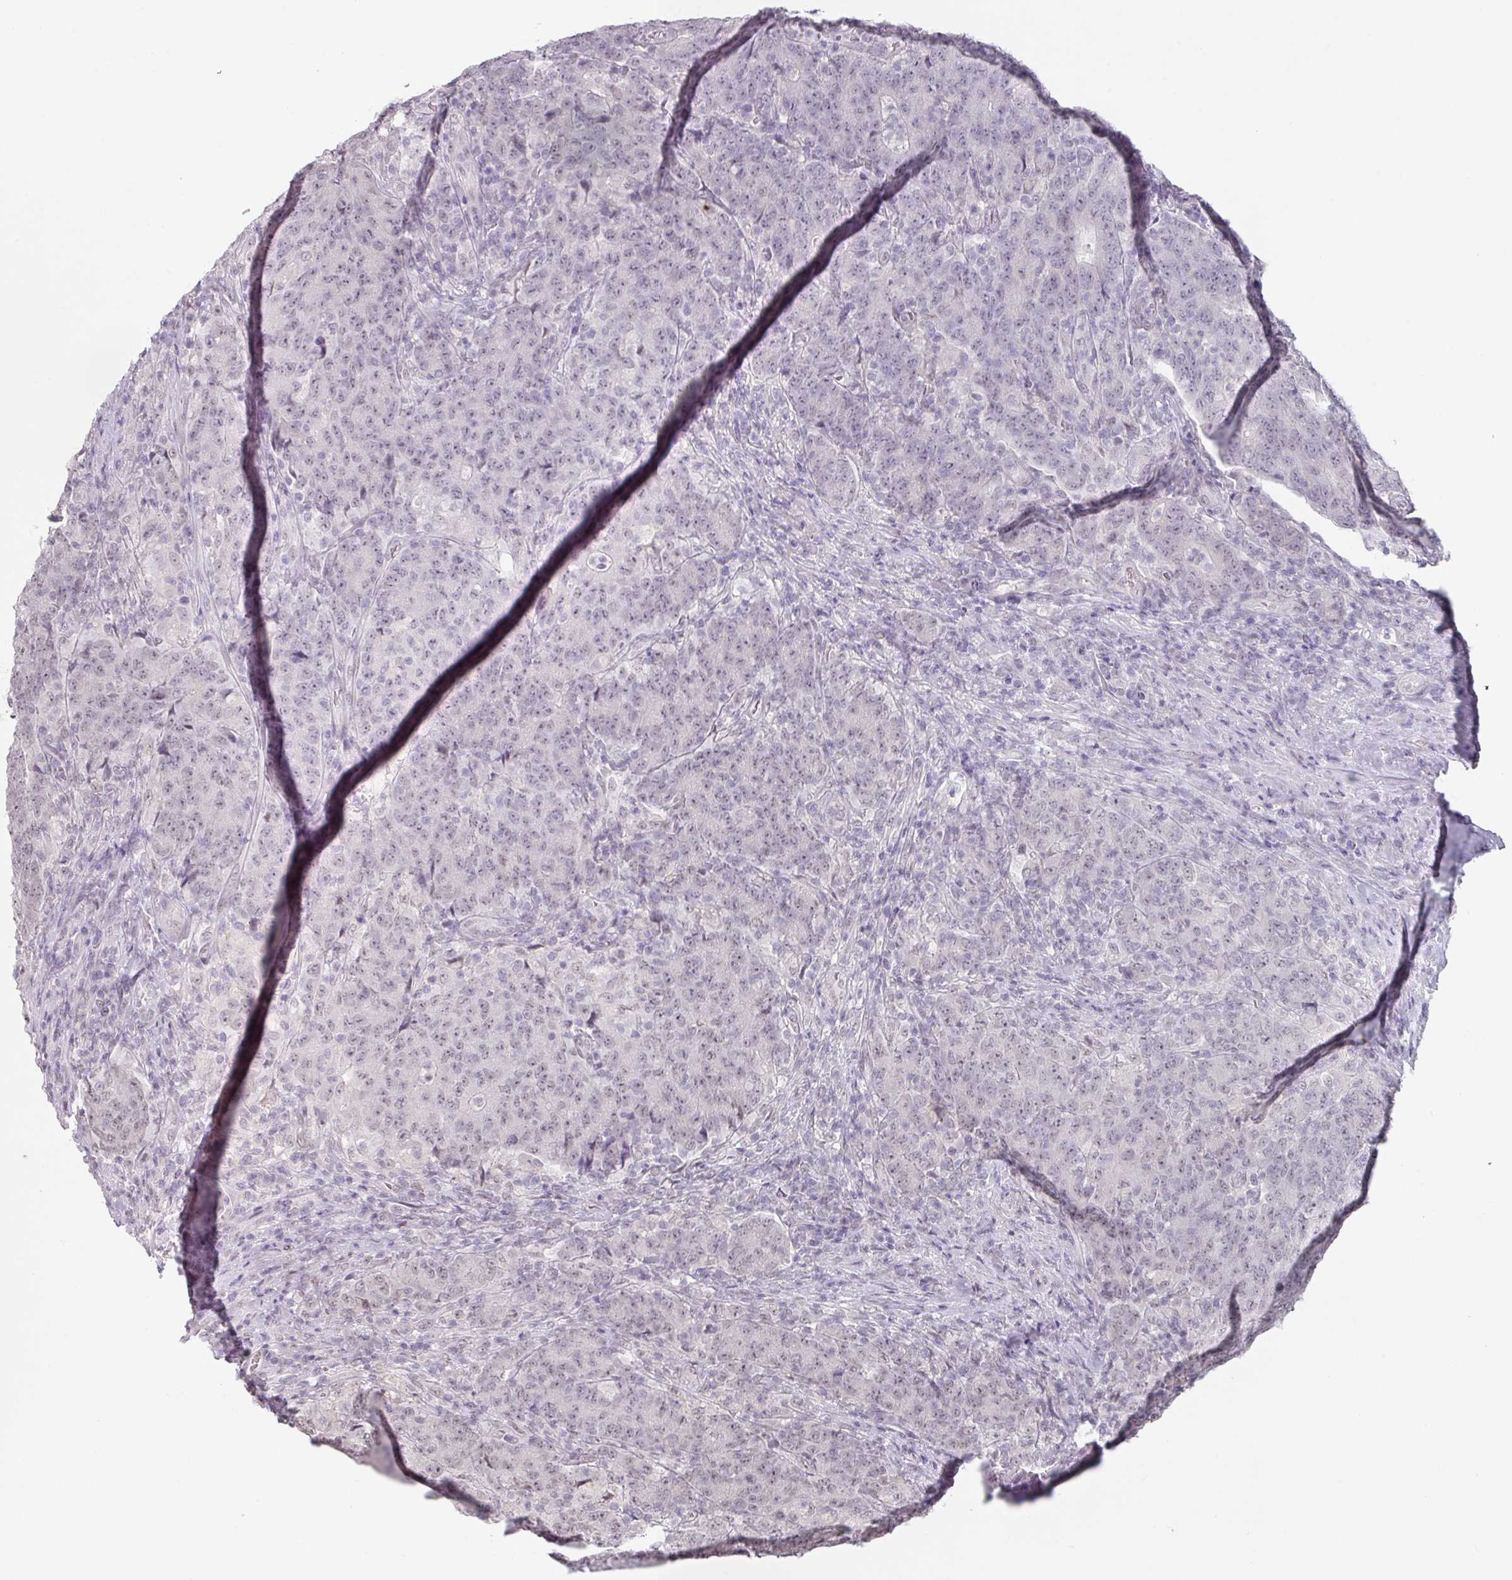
{"staining": {"intensity": "negative", "quantity": "none", "location": "none"}, "tissue": "colorectal cancer", "cell_type": "Tumor cells", "image_type": "cancer", "snomed": [{"axis": "morphology", "description": "Adenocarcinoma, NOS"}, {"axis": "topography", "description": "Colon"}], "caption": "Colorectal adenocarcinoma stained for a protein using immunohistochemistry (IHC) displays no positivity tumor cells.", "gene": "SPRR1A", "patient": {"sex": "female", "age": 75}}